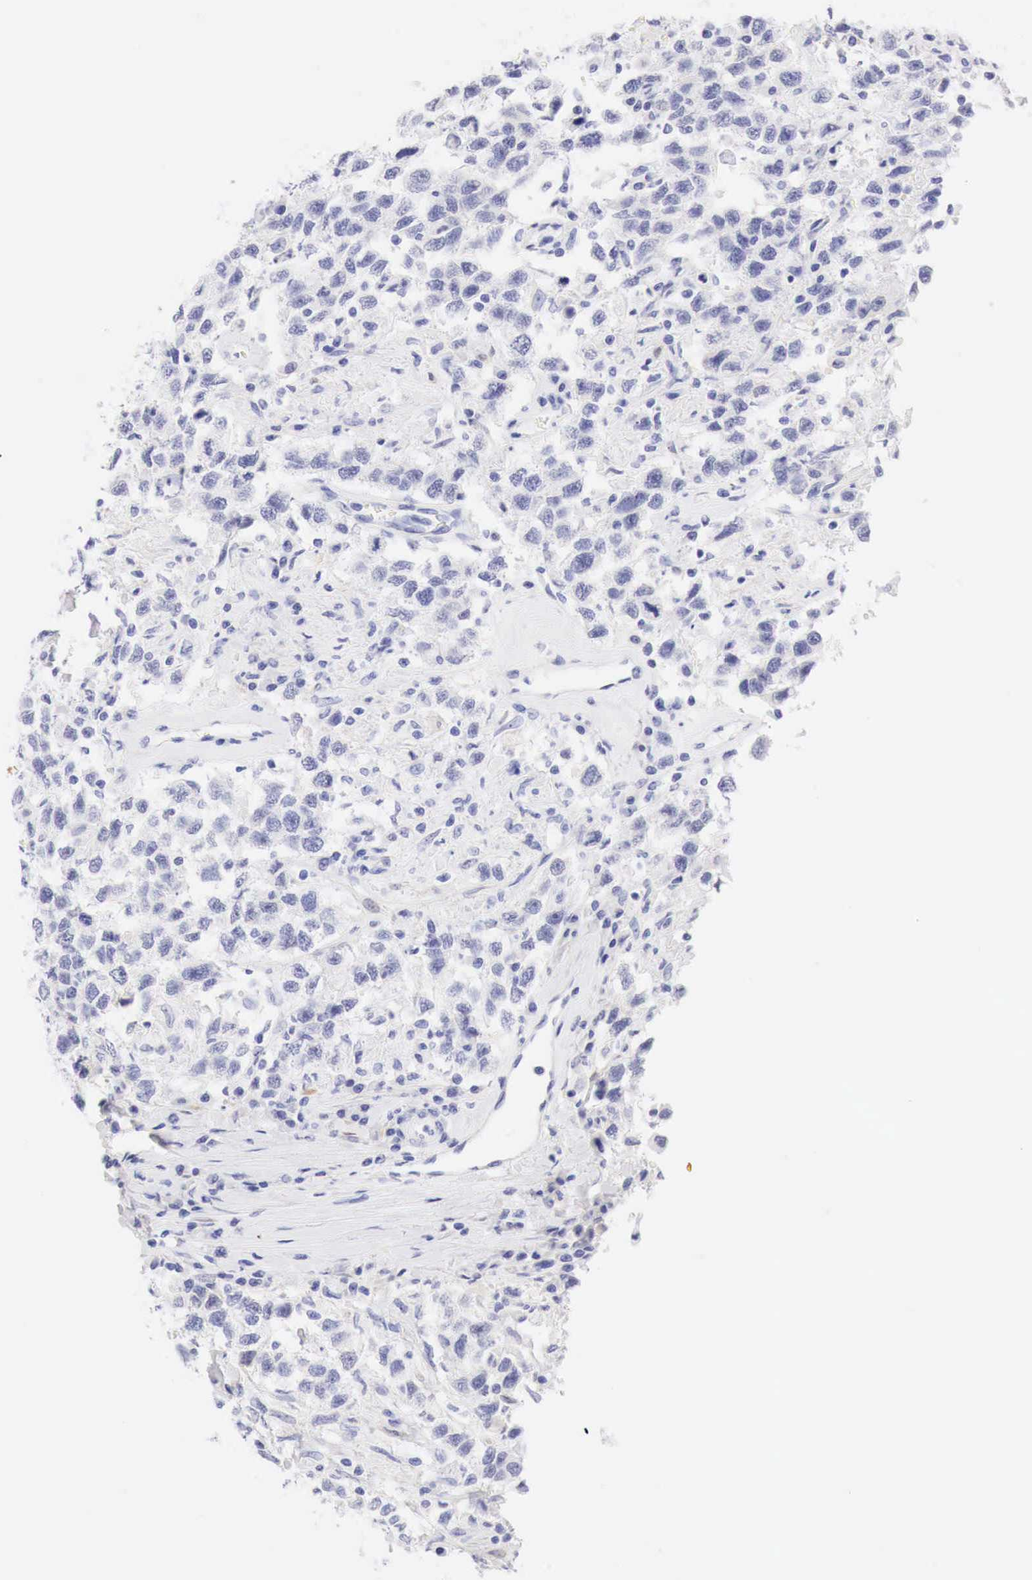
{"staining": {"intensity": "negative", "quantity": "none", "location": "none"}, "tissue": "testis cancer", "cell_type": "Tumor cells", "image_type": "cancer", "snomed": [{"axis": "morphology", "description": "Seminoma, NOS"}, {"axis": "topography", "description": "Testis"}], "caption": "Immunohistochemical staining of testis seminoma exhibits no significant expression in tumor cells.", "gene": "CDKN2A", "patient": {"sex": "male", "age": 41}}